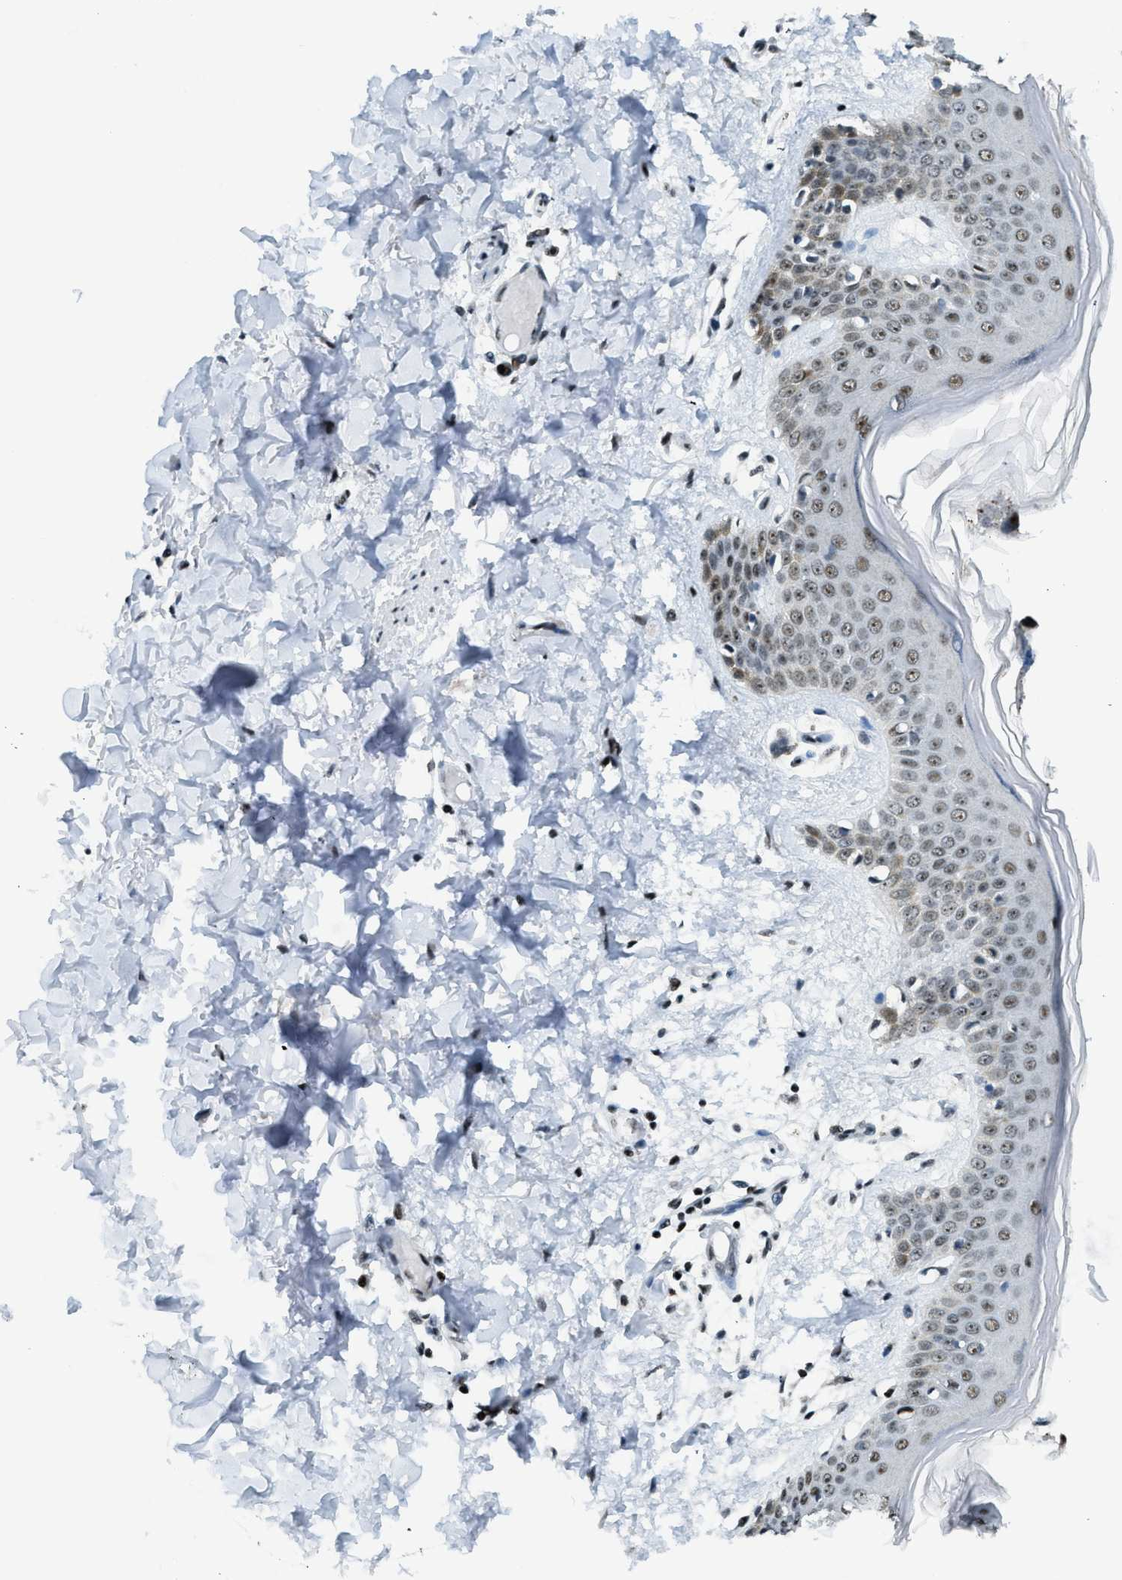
{"staining": {"intensity": "strong", "quantity": ">75%", "location": "nuclear"}, "tissue": "skin", "cell_type": "Fibroblasts", "image_type": "normal", "snomed": [{"axis": "morphology", "description": "Normal tissue, NOS"}, {"axis": "topography", "description": "Skin"}], "caption": "The immunohistochemical stain shows strong nuclear expression in fibroblasts of unremarkable skin.", "gene": "RAD51B", "patient": {"sex": "male", "age": 53}}